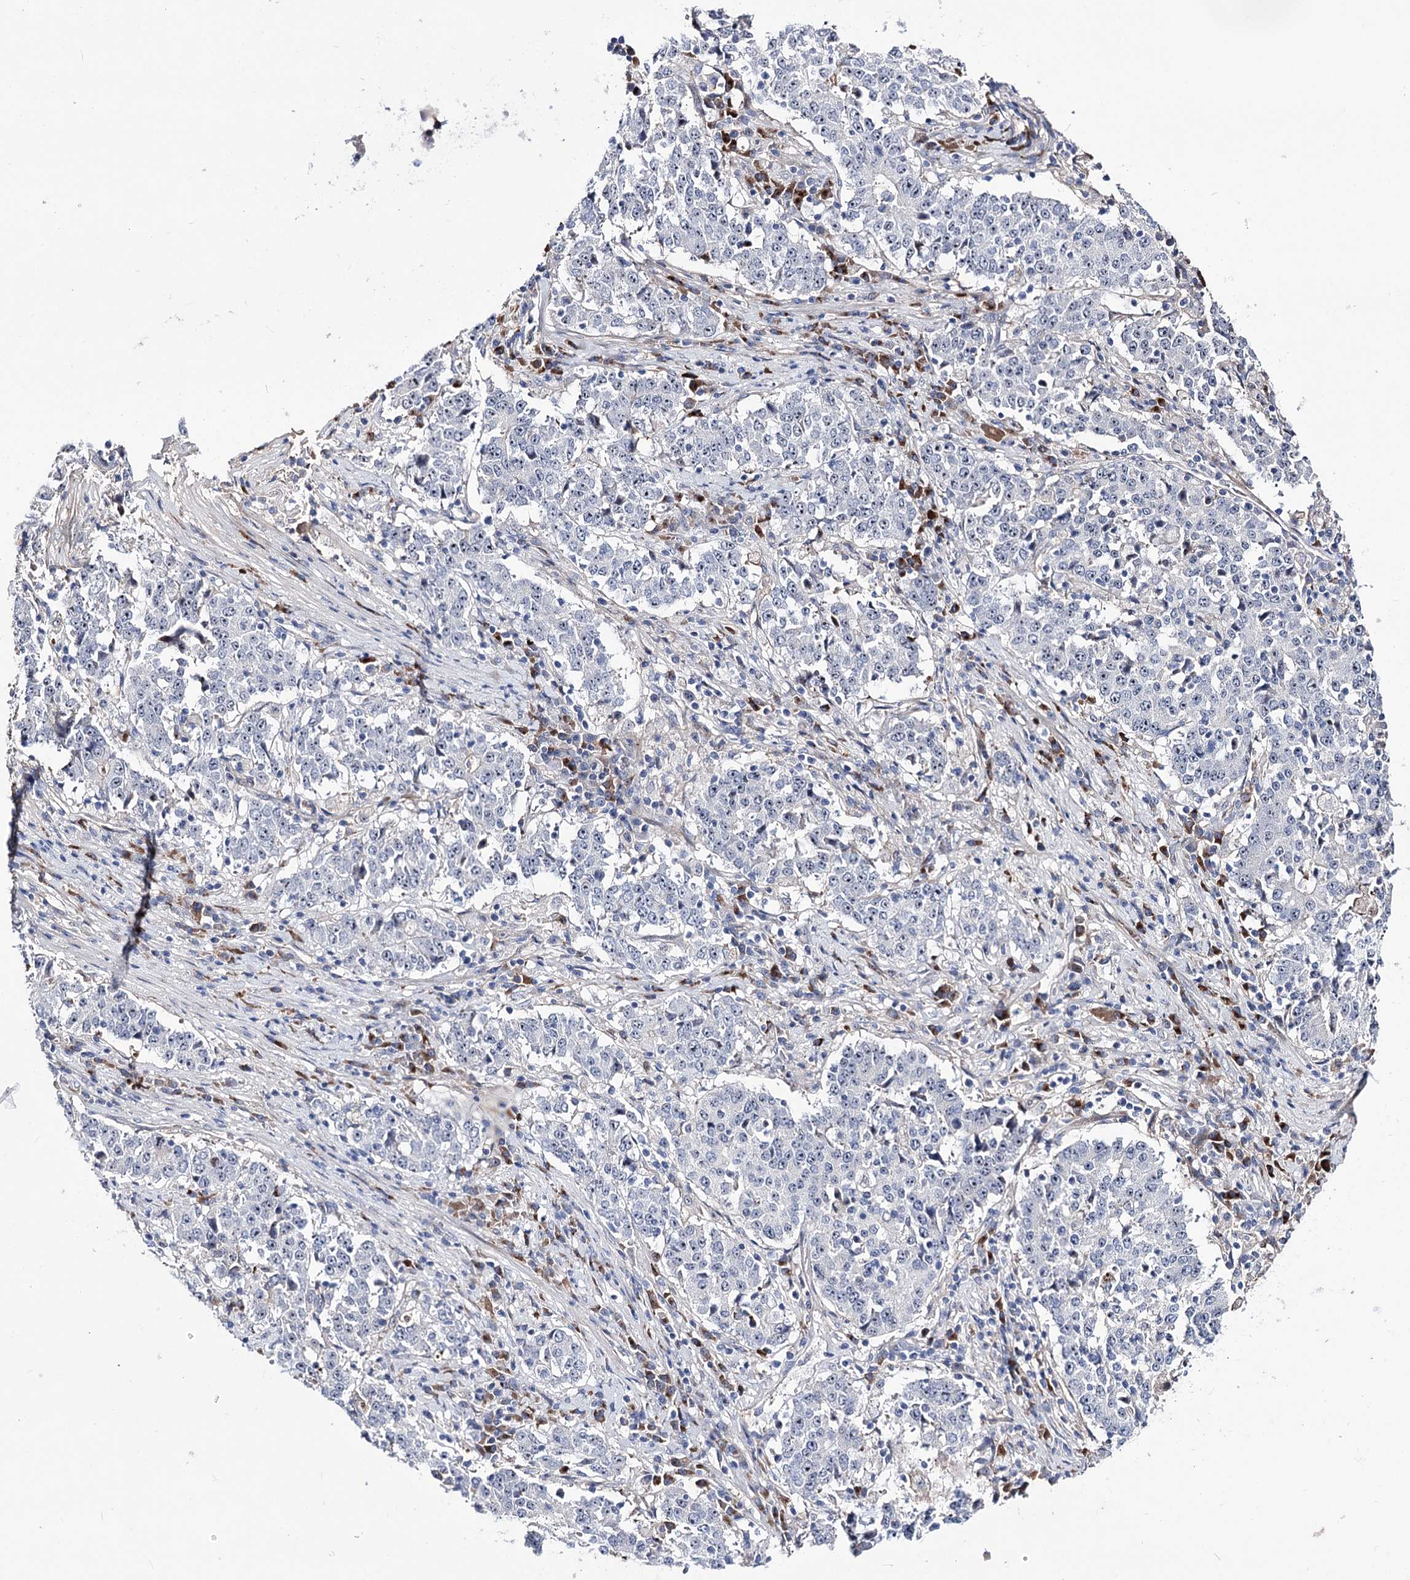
{"staining": {"intensity": "weak", "quantity": "<25%", "location": "nuclear"}, "tissue": "stomach cancer", "cell_type": "Tumor cells", "image_type": "cancer", "snomed": [{"axis": "morphology", "description": "Adenocarcinoma, NOS"}, {"axis": "topography", "description": "Stomach"}], "caption": "An image of human stomach adenocarcinoma is negative for staining in tumor cells.", "gene": "PCGF5", "patient": {"sex": "male", "age": 59}}